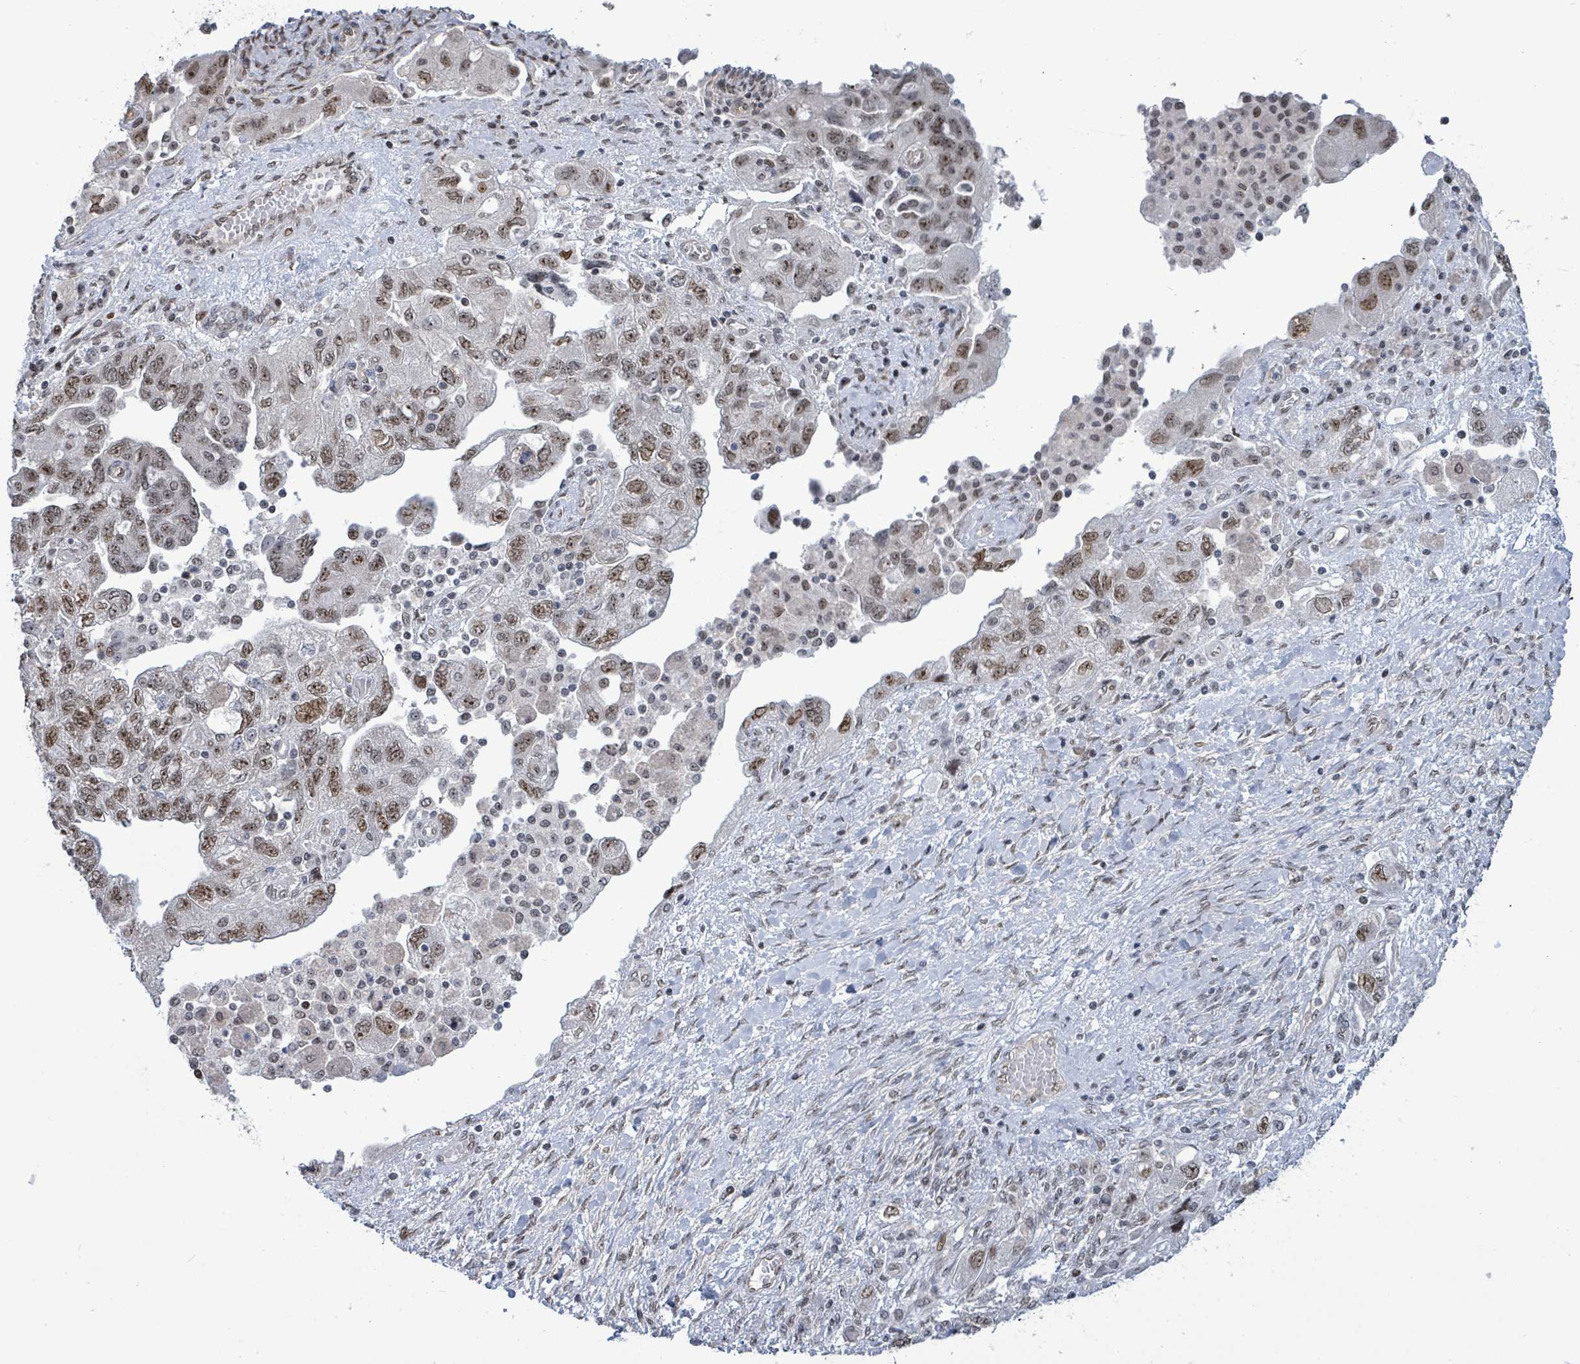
{"staining": {"intensity": "moderate", "quantity": ">75%", "location": "nuclear"}, "tissue": "ovarian cancer", "cell_type": "Tumor cells", "image_type": "cancer", "snomed": [{"axis": "morphology", "description": "Carcinoma, NOS"}, {"axis": "morphology", "description": "Cystadenocarcinoma, serous, NOS"}, {"axis": "topography", "description": "Ovary"}], "caption": "Protein staining by IHC reveals moderate nuclear expression in about >75% of tumor cells in ovarian cancer.", "gene": "RRN3", "patient": {"sex": "female", "age": 69}}